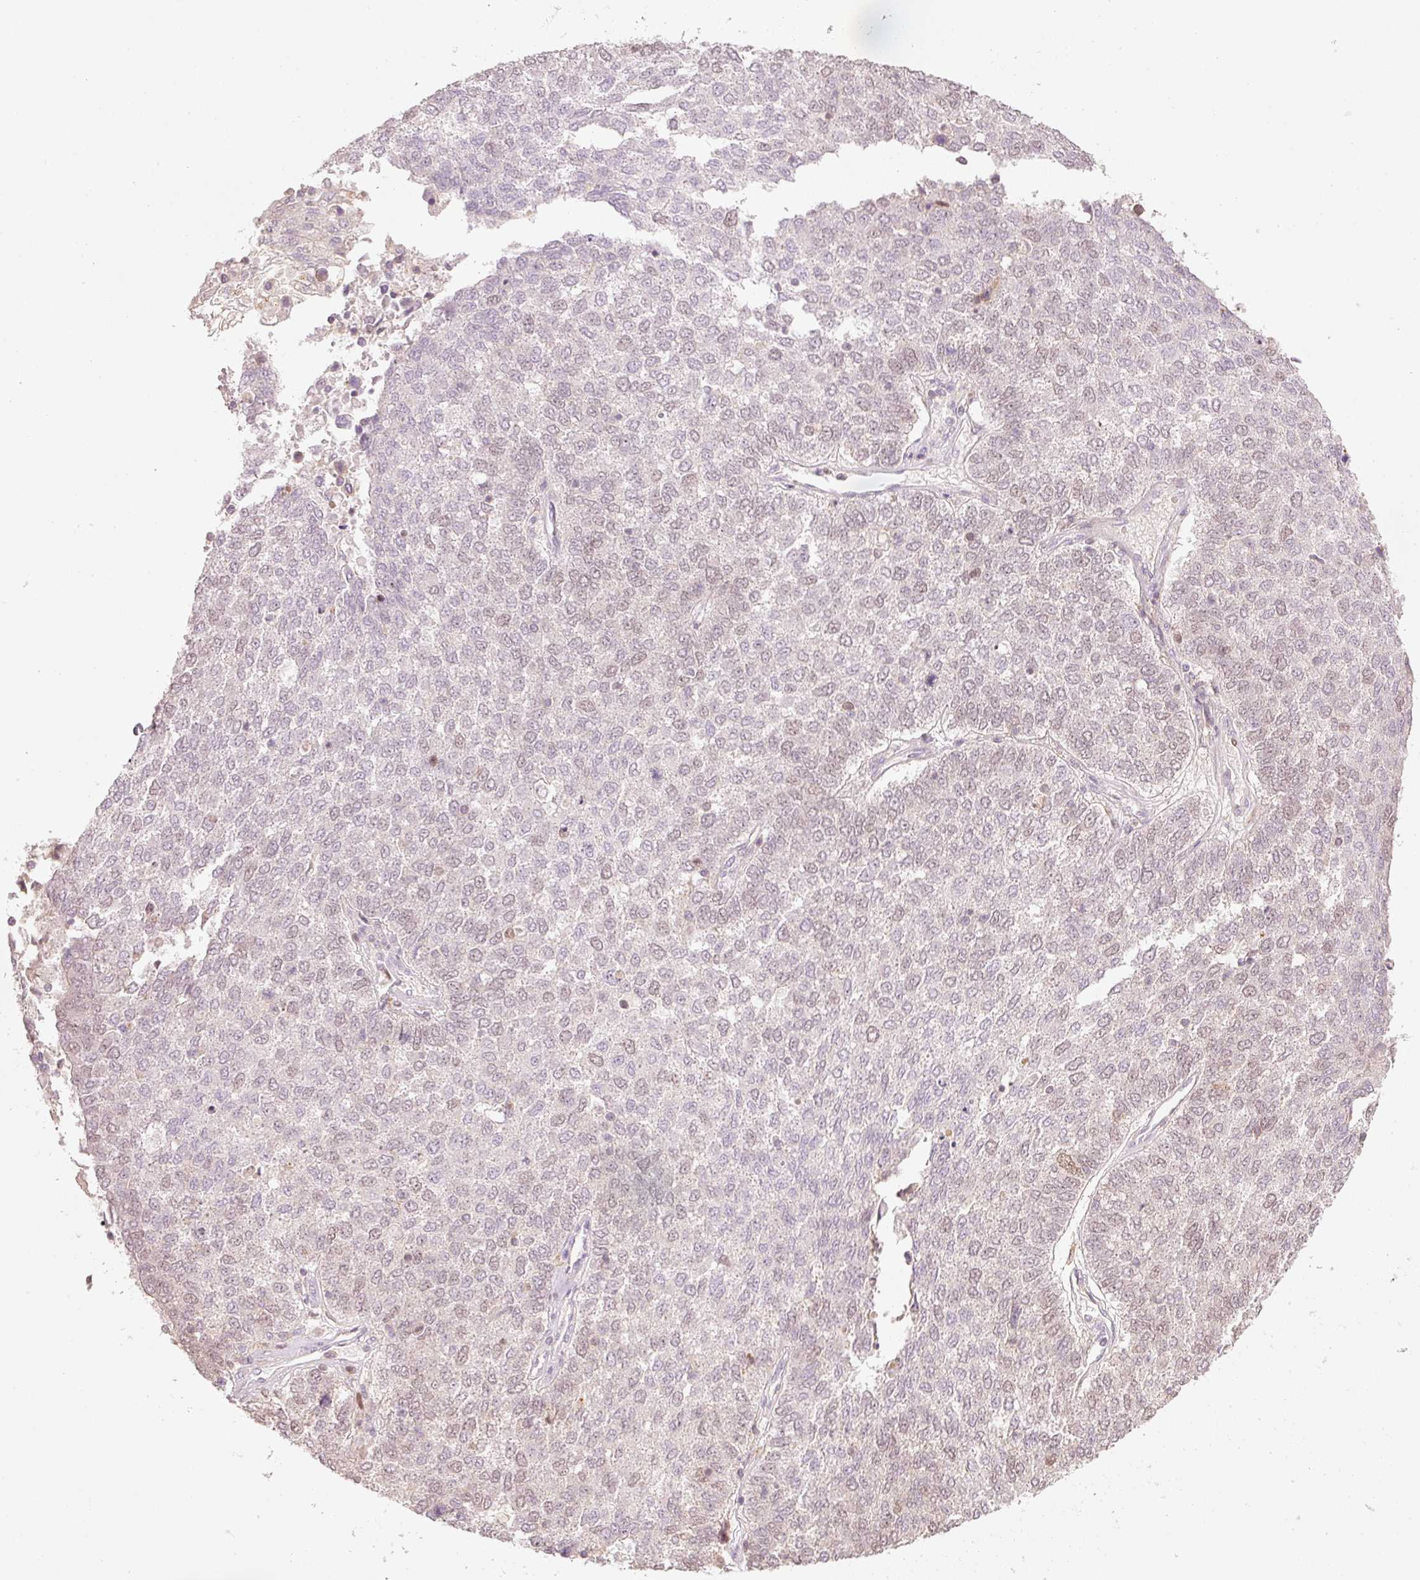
{"staining": {"intensity": "weak", "quantity": "25%-75%", "location": "nuclear"}, "tissue": "lung cancer", "cell_type": "Tumor cells", "image_type": "cancer", "snomed": [{"axis": "morphology", "description": "Squamous cell carcinoma, NOS"}, {"axis": "topography", "description": "Lung"}], "caption": "The photomicrograph shows staining of lung cancer (squamous cell carcinoma), revealing weak nuclear protein staining (brown color) within tumor cells.", "gene": "TREX2", "patient": {"sex": "male", "age": 73}}